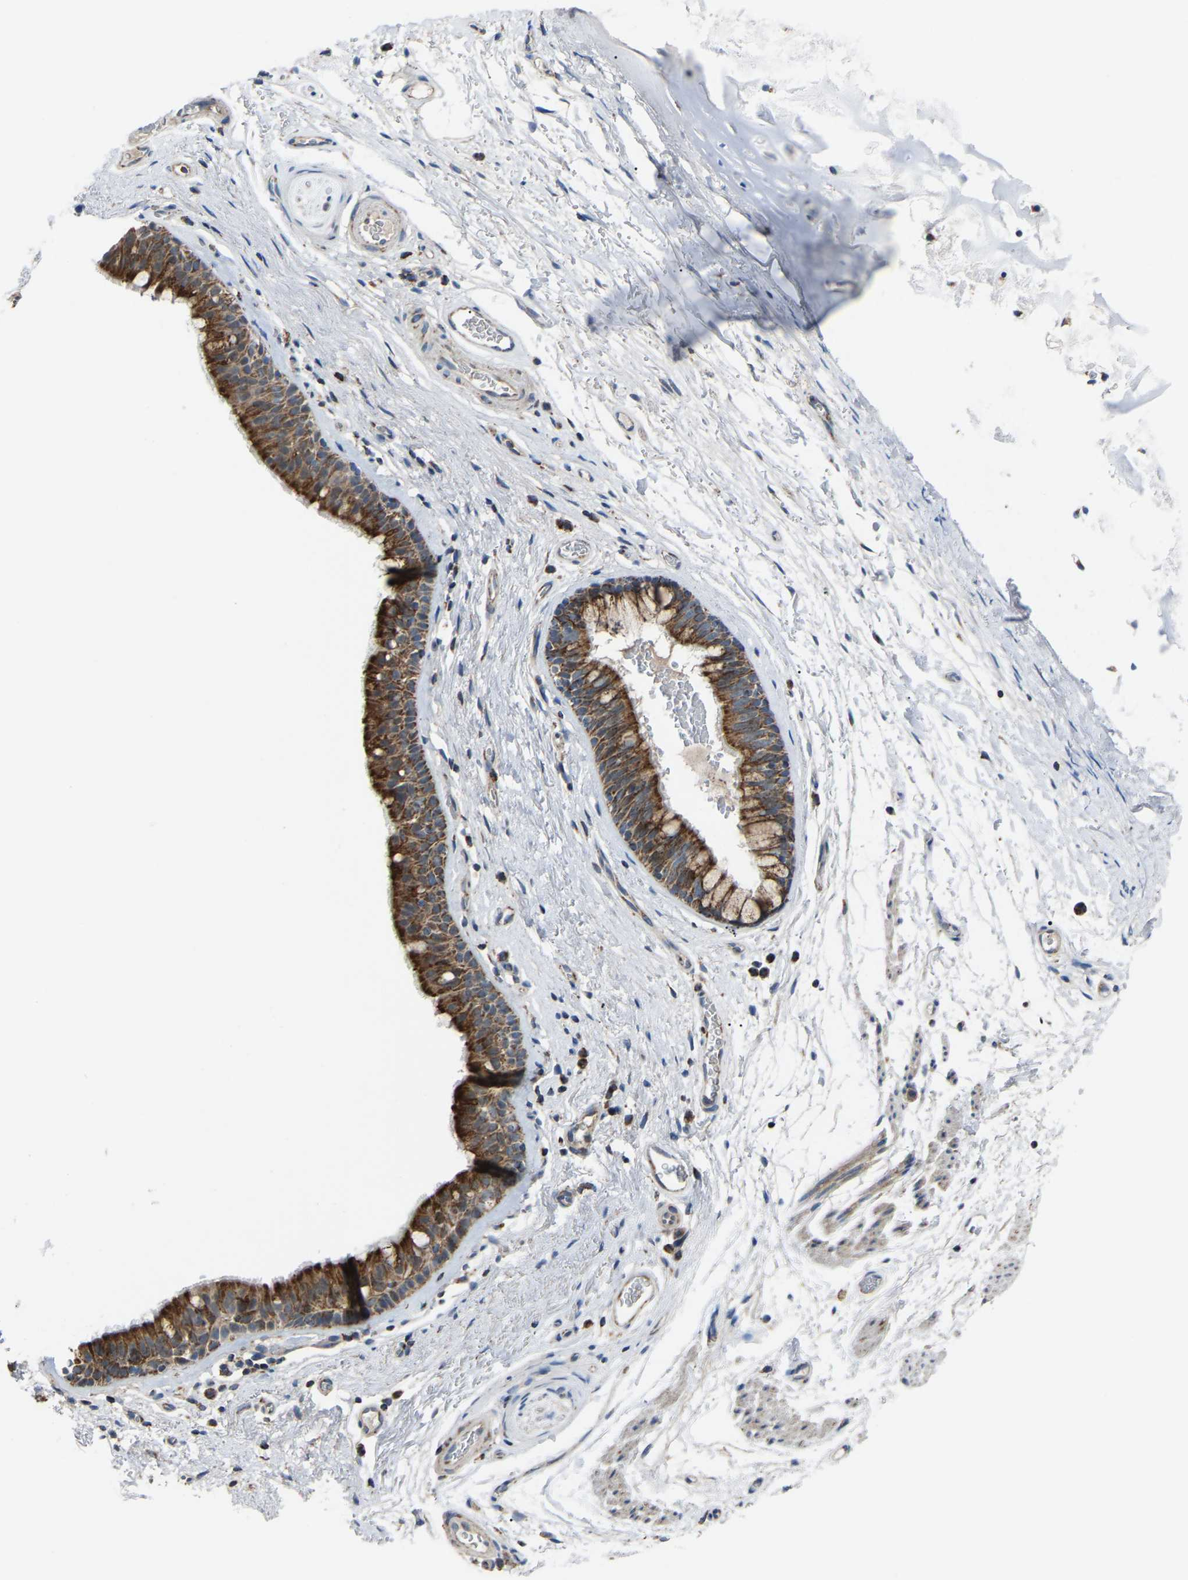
{"staining": {"intensity": "strong", "quantity": ">75%", "location": "cytoplasmic/membranous"}, "tissue": "bronchus", "cell_type": "Respiratory epithelial cells", "image_type": "normal", "snomed": [{"axis": "morphology", "description": "Normal tissue, NOS"}, {"axis": "topography", "description": "Cartilage tissue"}, {"axis": "topography", "description": "Bronchus"}], "caption": "Immunohistochemistry (IHC) image of normal bronchus: human bronchus stained using IHC demonstrates high levels of strong protein expression localized specifically in the cytoplasmic/membranous of respiratory epithelial cells, appearing as a cytoplasmic/membranous brown color.", "gene": "CANT1", "patient": {"sex": "female", "age": 53}}